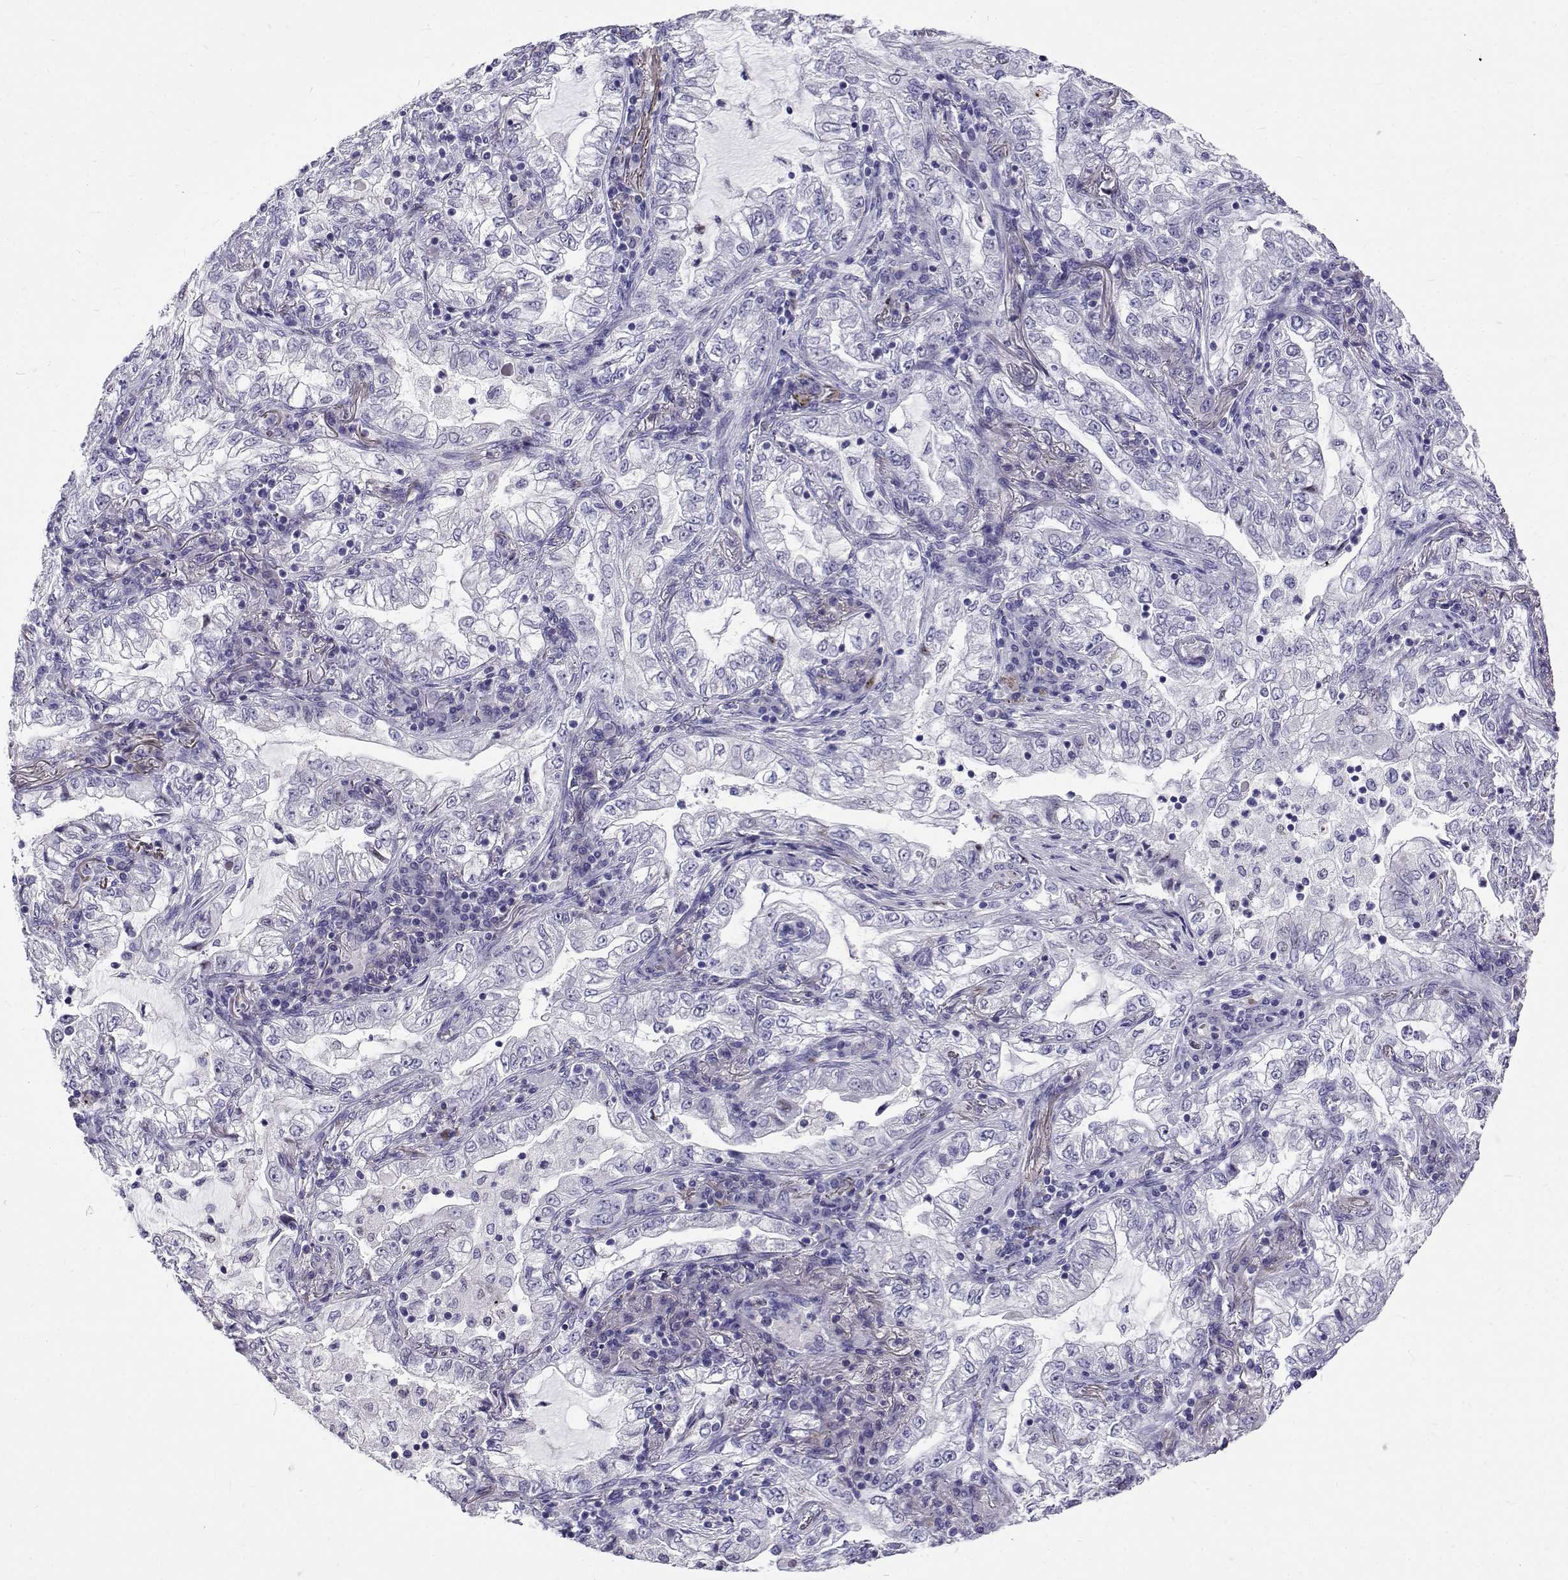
{"staining": {"intensity": "negative", "quantity": "none", "location": "none"}, "tissue": "lung cancer", "cell_type": "Tumor cells", "image_type": "cancer", "snomed": [{"axis": "morphology", "description": "Adenocarcinoma, NOS"}, {"axis": "topography", "description": "Lung"}], "caption": "Tumor cells show no significant protein staining in lung adenocarcinoma. (DAB (3,3'-diaminobenzidine) immunohistochemistry visualized using brightfield microscopy, high magnification).", "gene": "IGSF1", "patient": {"sex": "female", "age": 73}}